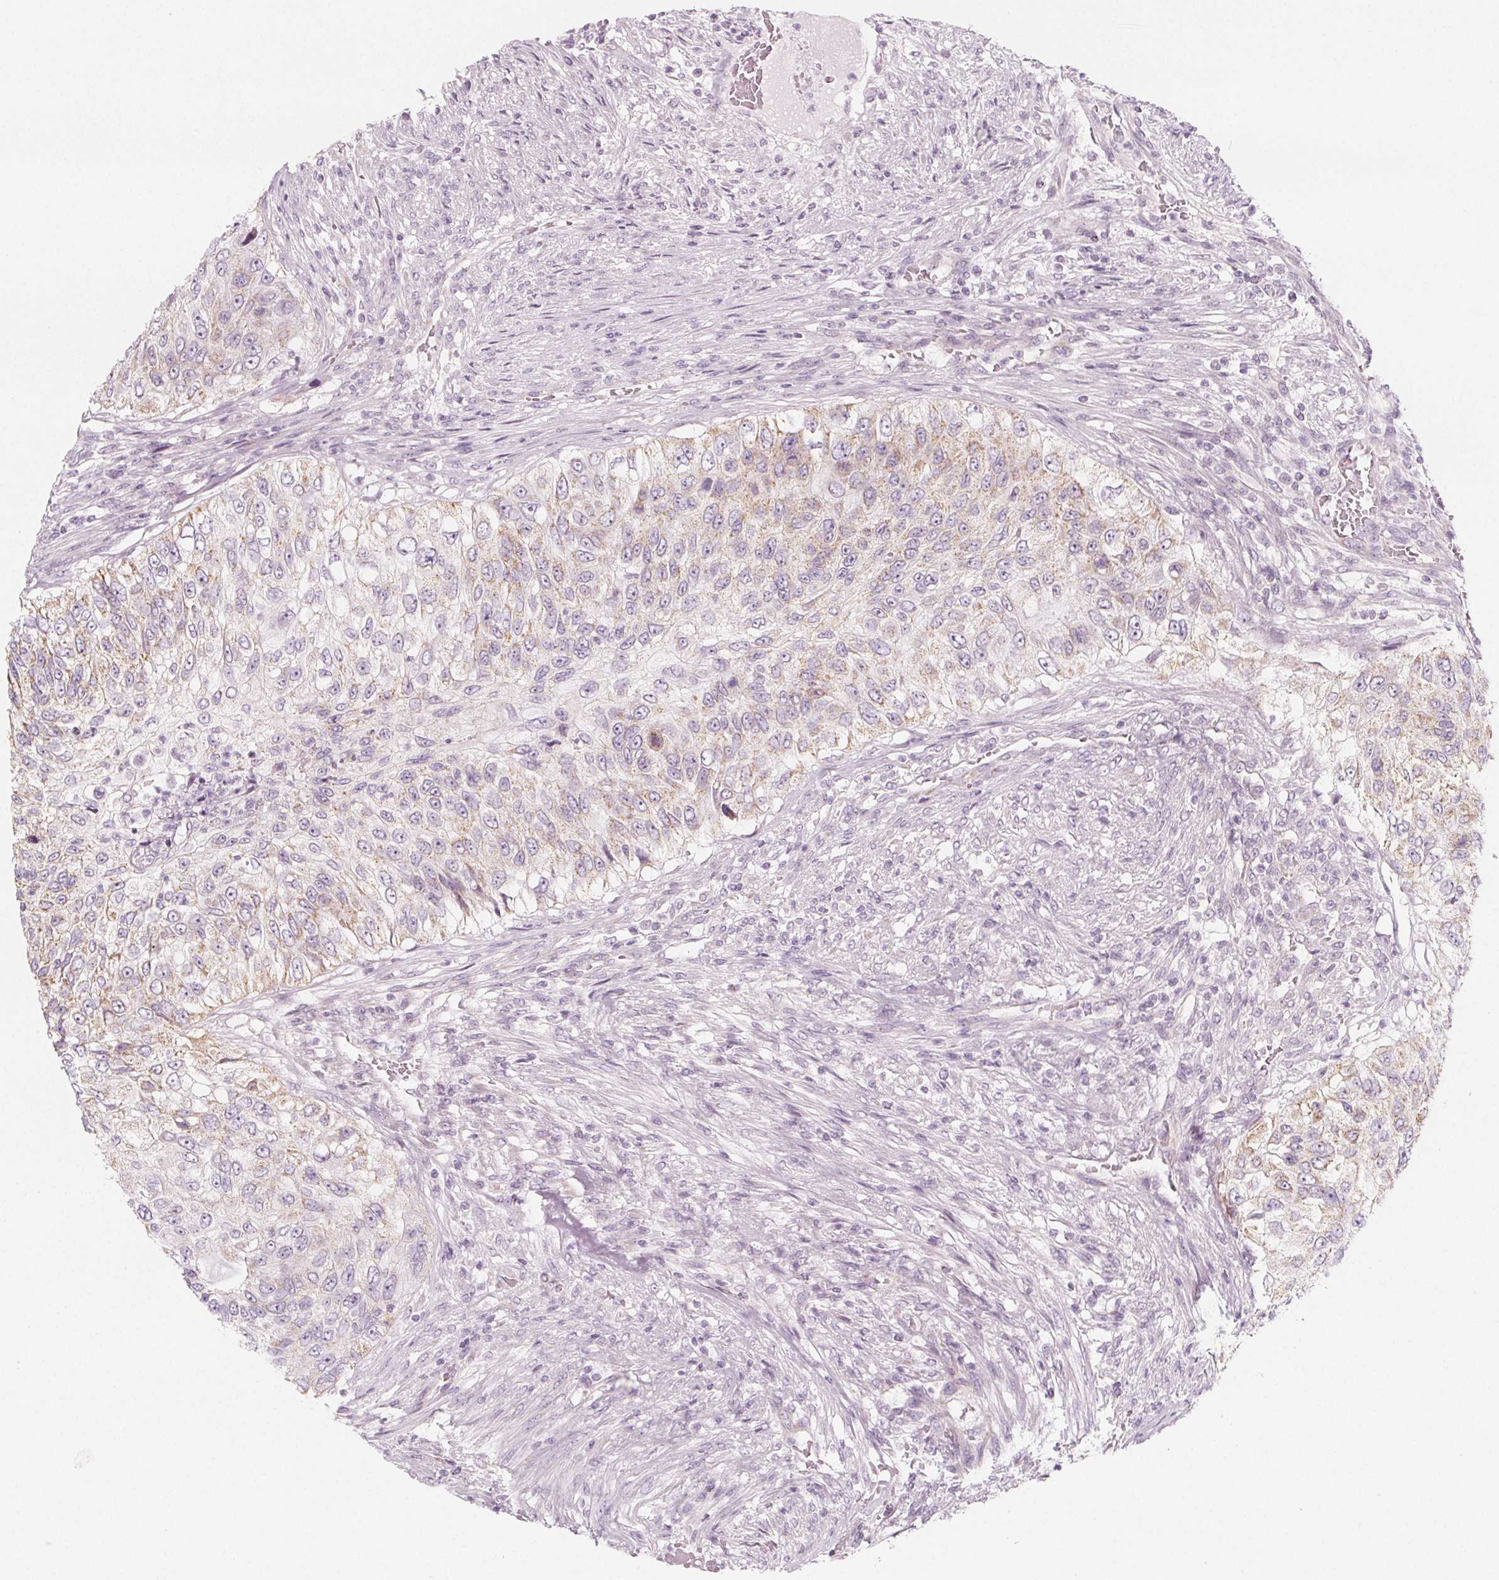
{"staining": {"intensity": "weak", "quantity": "<25%", "location": "cytoplasmic/membranous"}, "tissue": "urothelial cancer", "cell_type": "Tumor cells", "image_type": "cancer", "snomed": [{"axis": "morphology", "description": "Urothelial carcinoma, High grade"}, {"axis": "topography", "description": "Urinary bladder"}], "caption": "Immunohistochemistry (IHC) of human urothelial cancer demonstrates no expression in tumor cells.", "gene": "IL17C", "patient": {"sex": "female", "age": 60}}